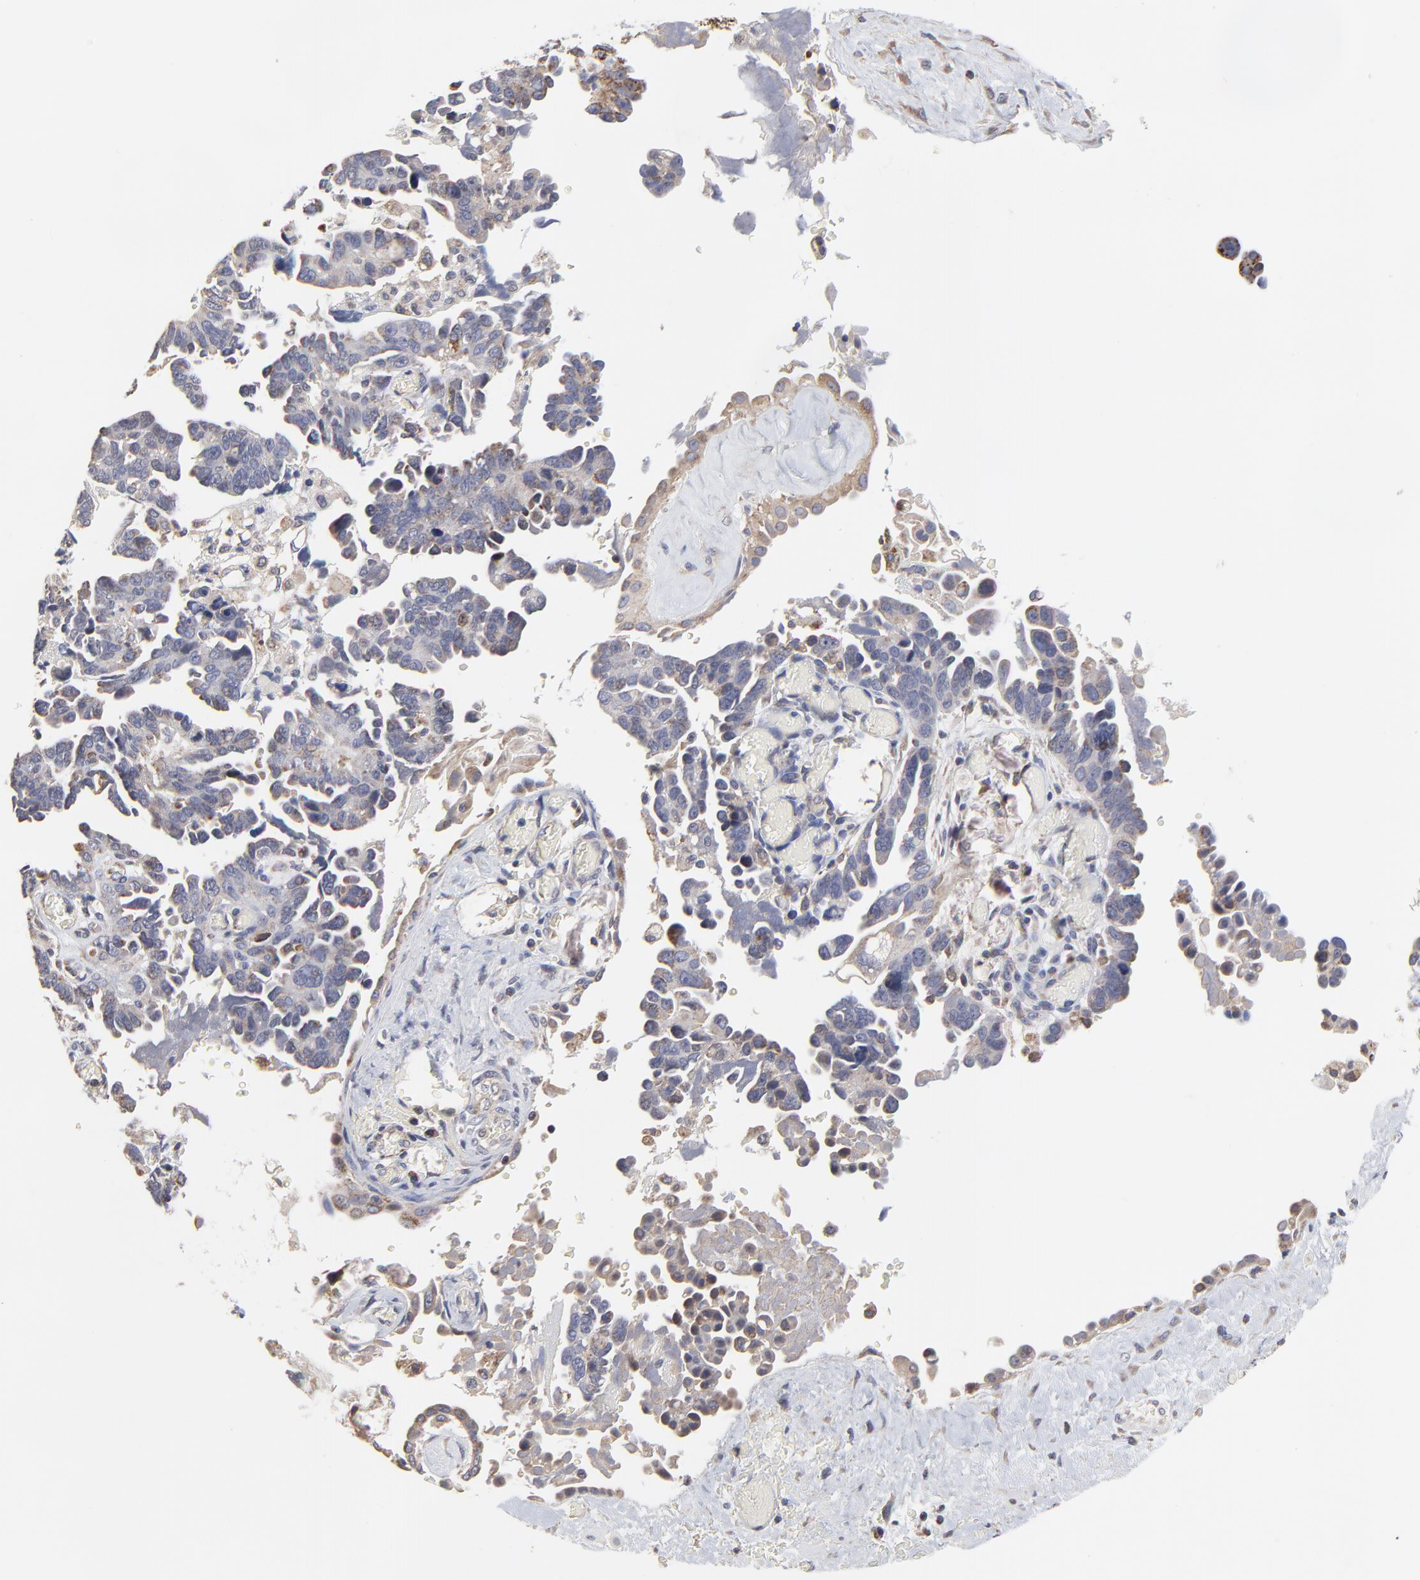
{"staining": {"intensity": "negative", "quantity": "none", "location": "none"}, "tissue": "ovarian cancer", "cell_type": "Tumor cells", "image_type": "cancer", "snomed": [{"axis": "morphology", "description": "Cystadenocarcinoma, serous, NOS"}, {"axis": "topography", "description": "Ovary"}], "caption": "Micrograph shows no protein positivity in tumor cells of ovarian serous cystadenocarcinoma tissue. The staining was performed using DAB to visualize the protein expression in brown, while the nuclei were stained in blue with hematoxylin (Magnification: 20x).", "gene": "ZNF550", "patient": {"sex": "female", "age": 63}}